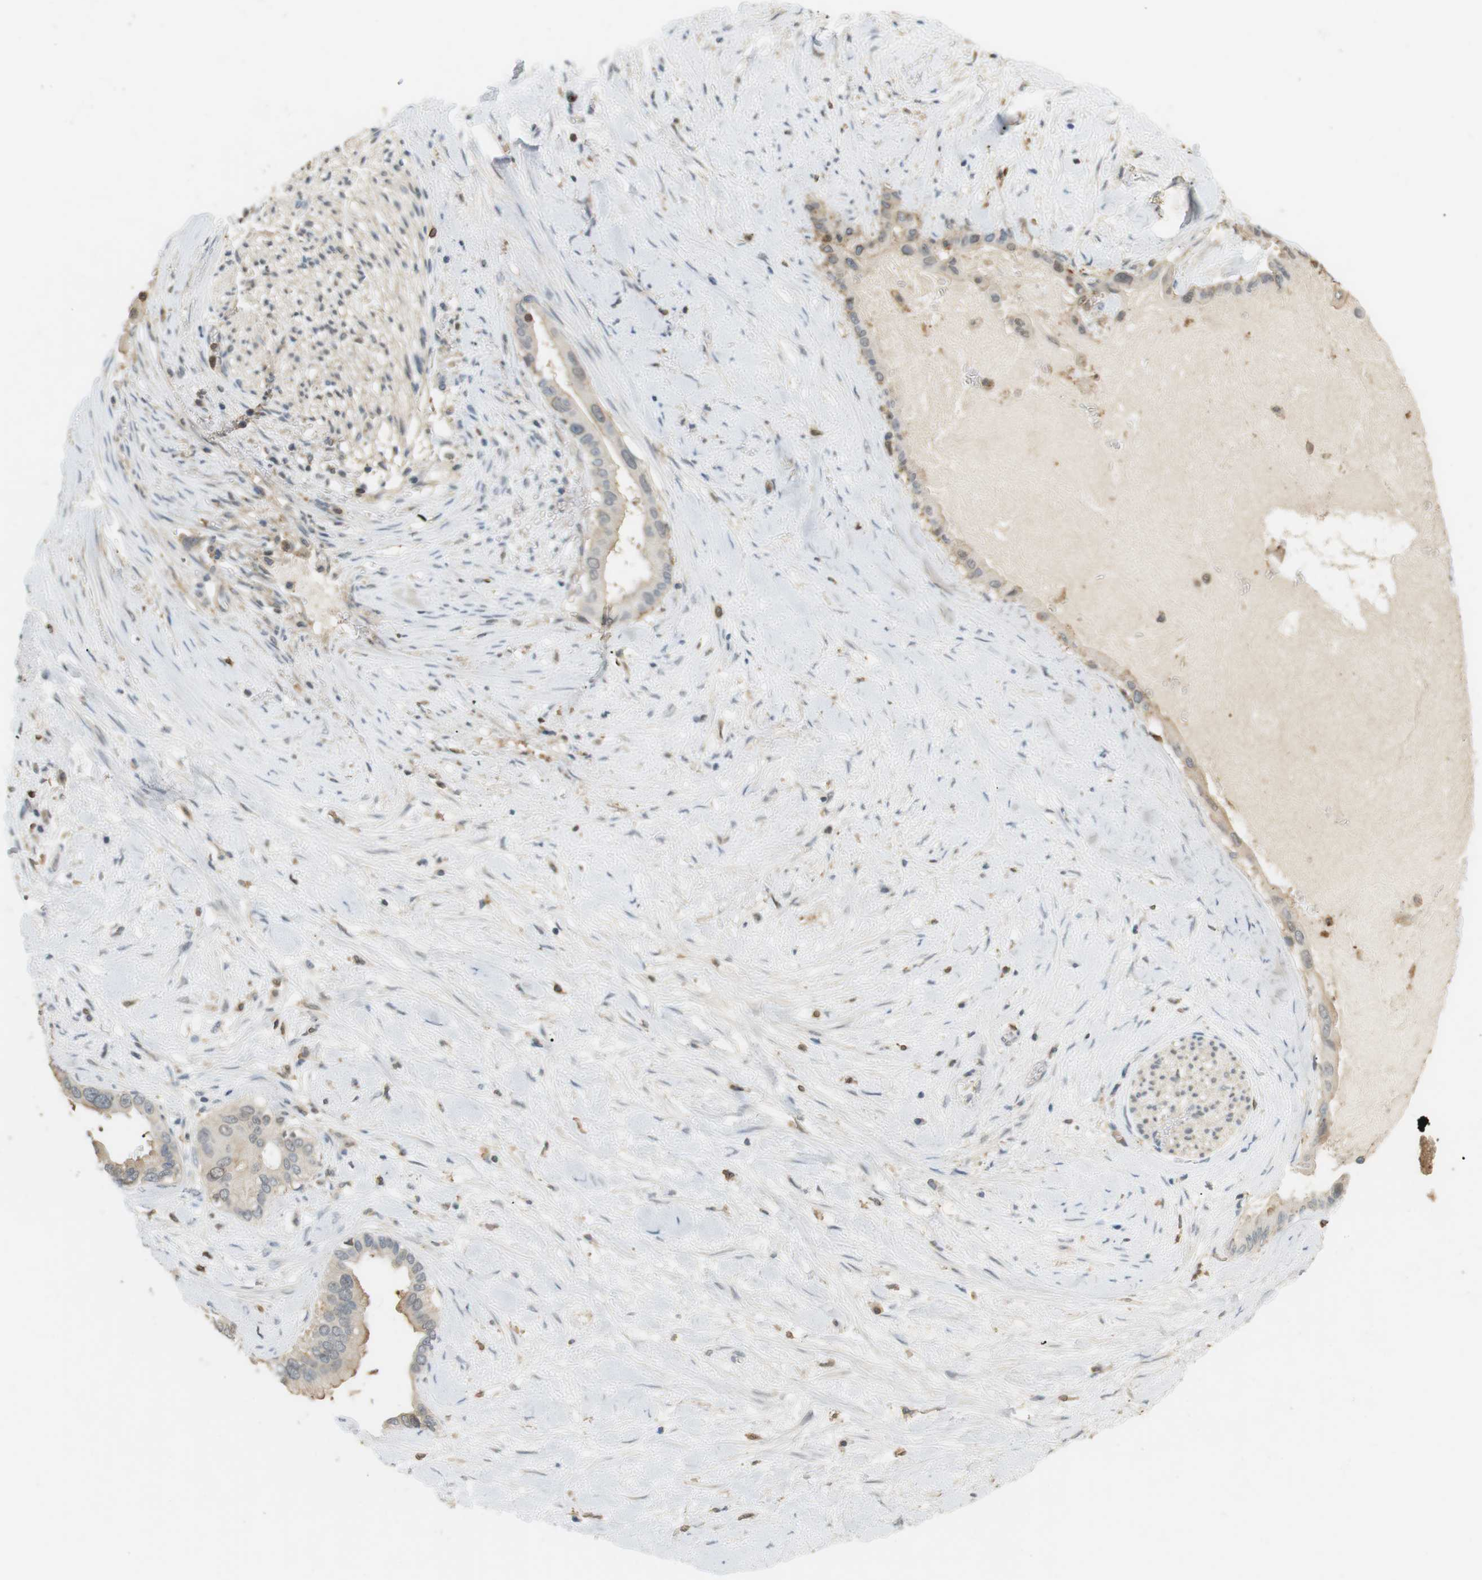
{"staining": {"intensity": "moderate", "quantity": ">75%", "location": "cytoplasmic/membranous"}, "tissue": "pancreatic cancer", "cell_type": "Tumor cells", "image_type": "cancer", "snomed": [{"axis": "morphology", "description": "Adenocarcinoma, NOS"}, {"axis": "topography", "description": "Pancreas"}], "caption": "Human pancreatic cancer stained with a brown dye shows moderate cytoplasmic/membranous positive staining in approximately >75% of tumor cells.", "gene": "P2RY1", "patient": {"sex": "male", "age": 55}}